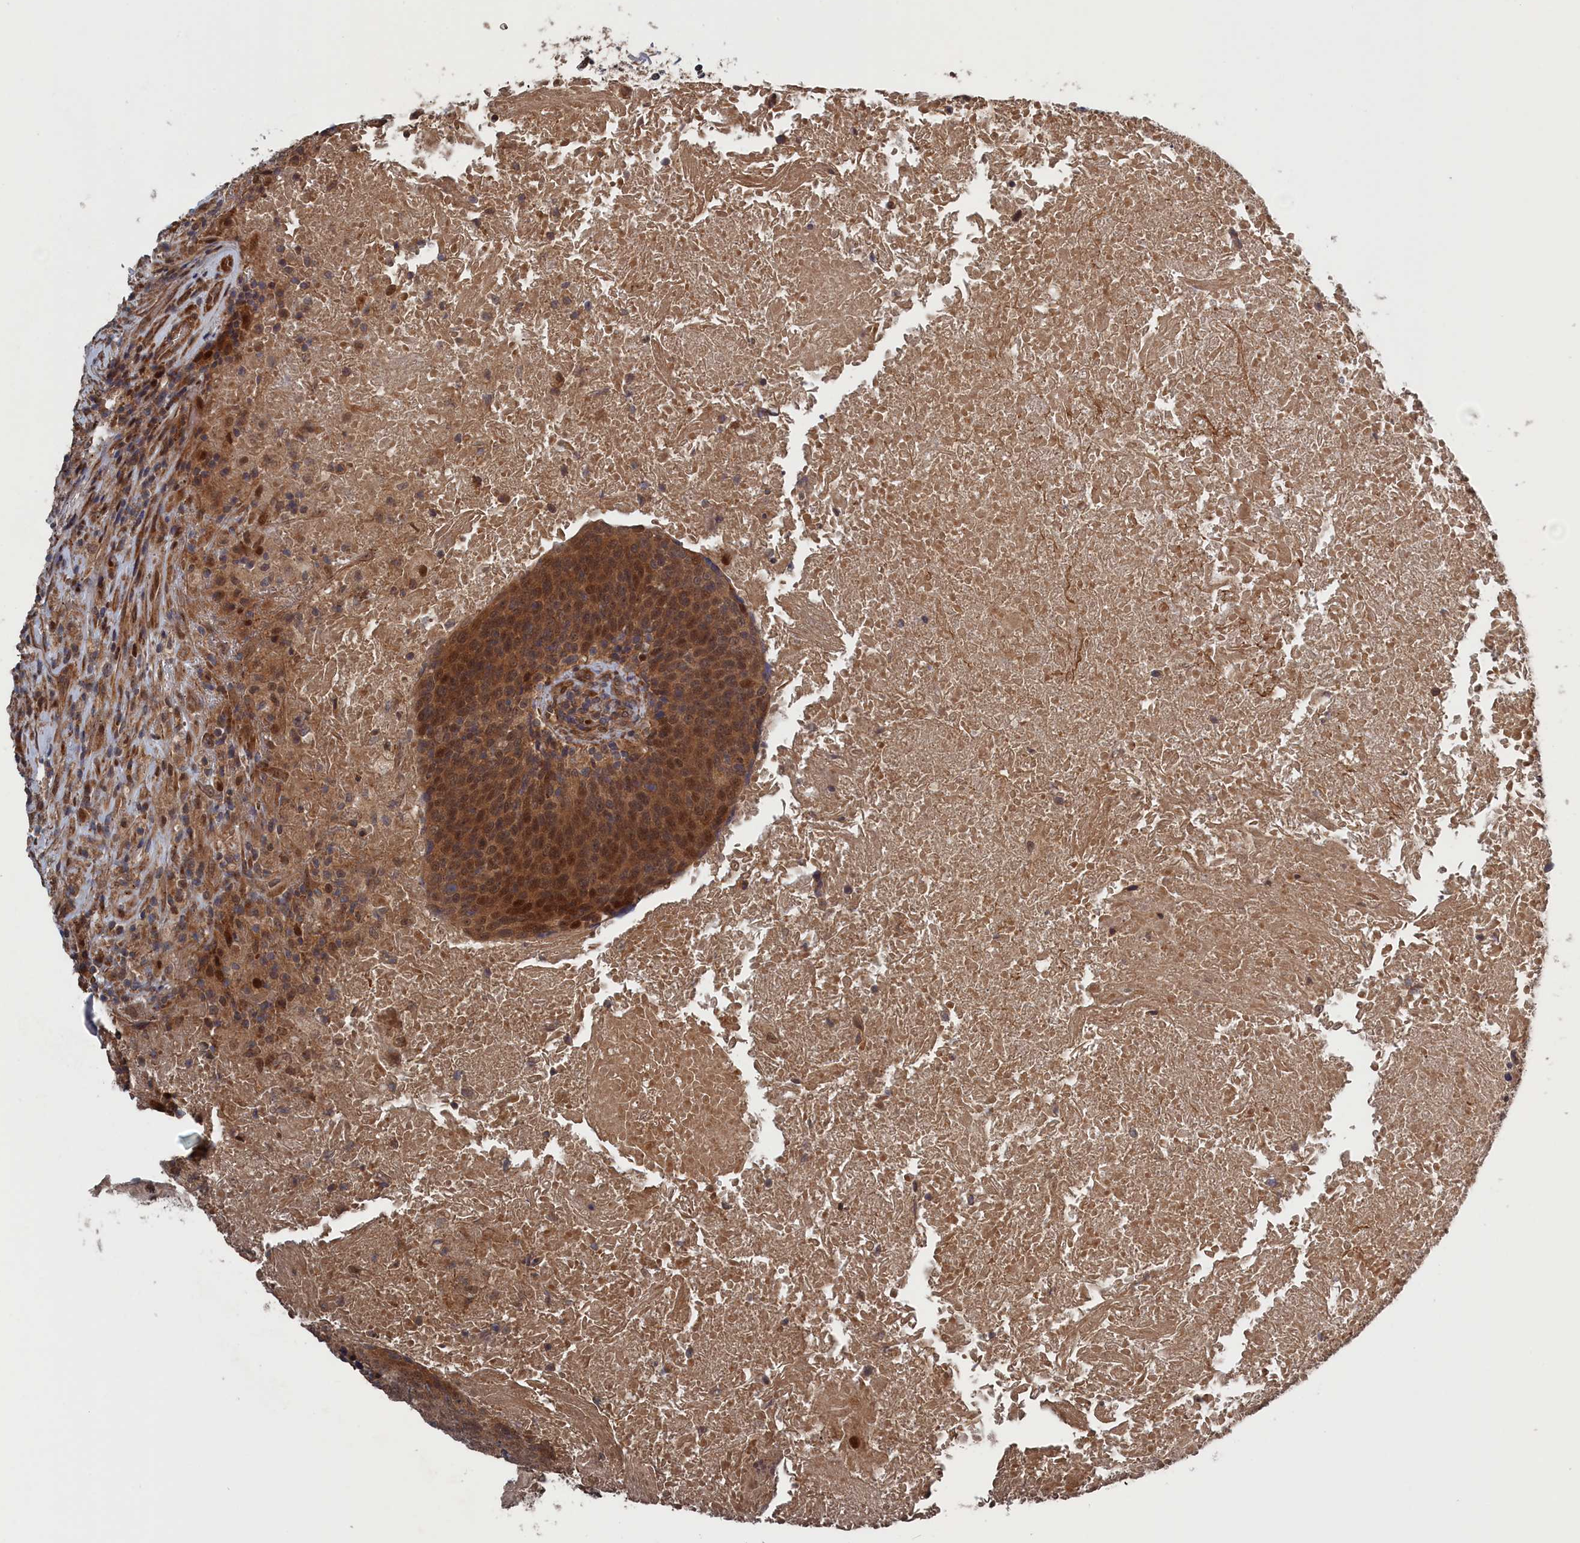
{"staining": {"intensity": "moderate", "quantity": ">75%", "location": "cytoplasmic/membranous,nuclear"}, "tissue": "head and neck cancer", "cell_type": "Tumor cells", "image_type": "cancer", "snomed": [{"axis": "morphology", "description": "Squamous cell carcinoma, NOS"}, {"axis": "morphology", "description": "Squamous cell carcinoma, metastatic, NOS"}, {"axis": "topography", "description": "Lymph node"}, {"axis": "topography", "description": "Head-Neck"}], "caption": "Immunohistochemistry (IHC) (DAB (3,3'-diaminobenzidine)) staining of head and neck metastatic squamous cell carcinoma demonstrates moderate cytoplasmic/membranous and nuclear protein staining in about >75% of tumor cells.", "gene": "ELOVL6", "patient": {"sex": "male", "age": 62}}